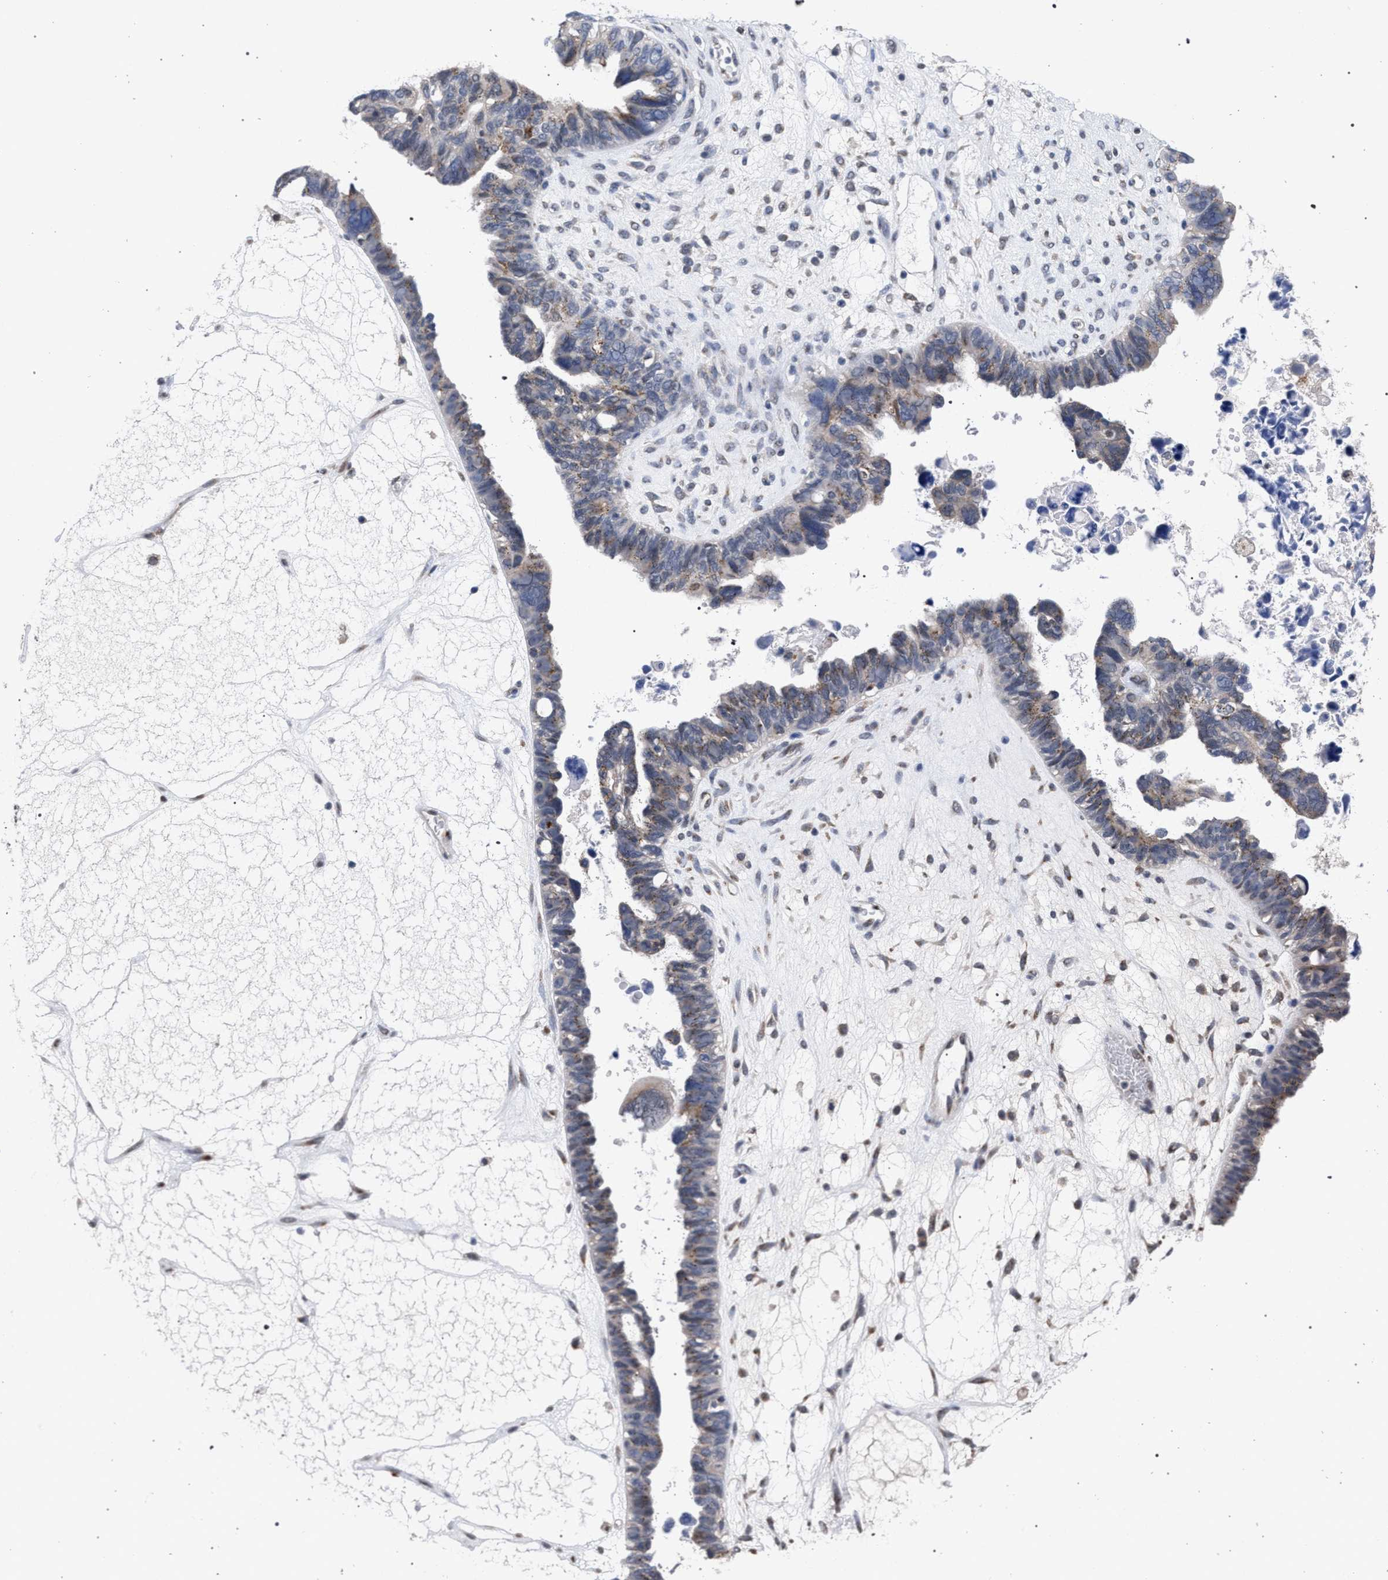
{"staining": {"intensity": "weak", "quantity": "<25%", "location": "cytoplasmic/membranous"}, "tissue": "ovarian cancer", "cell_type": "Tumor cells", "image_type": "cancer", "snomed": [{"axis": "morphology", "description": "Cystadenocarcinoma, serous, NOS"}, {"axis": "topography", "description": "Ovary"}], "caption": "This is a image of immunohistochemistry (IHC) staining of ovarian cancer (serous cystadenocarcinoma), which shows no staining in tumor cells. The staining was performed using DAB to visualize the protein expression in brown, while the nuclei were stained in blue with hematoxylin (Magnification: 20x).", "gene": "GOLGA2", "patient": {"sex": "female", "age": 79}}